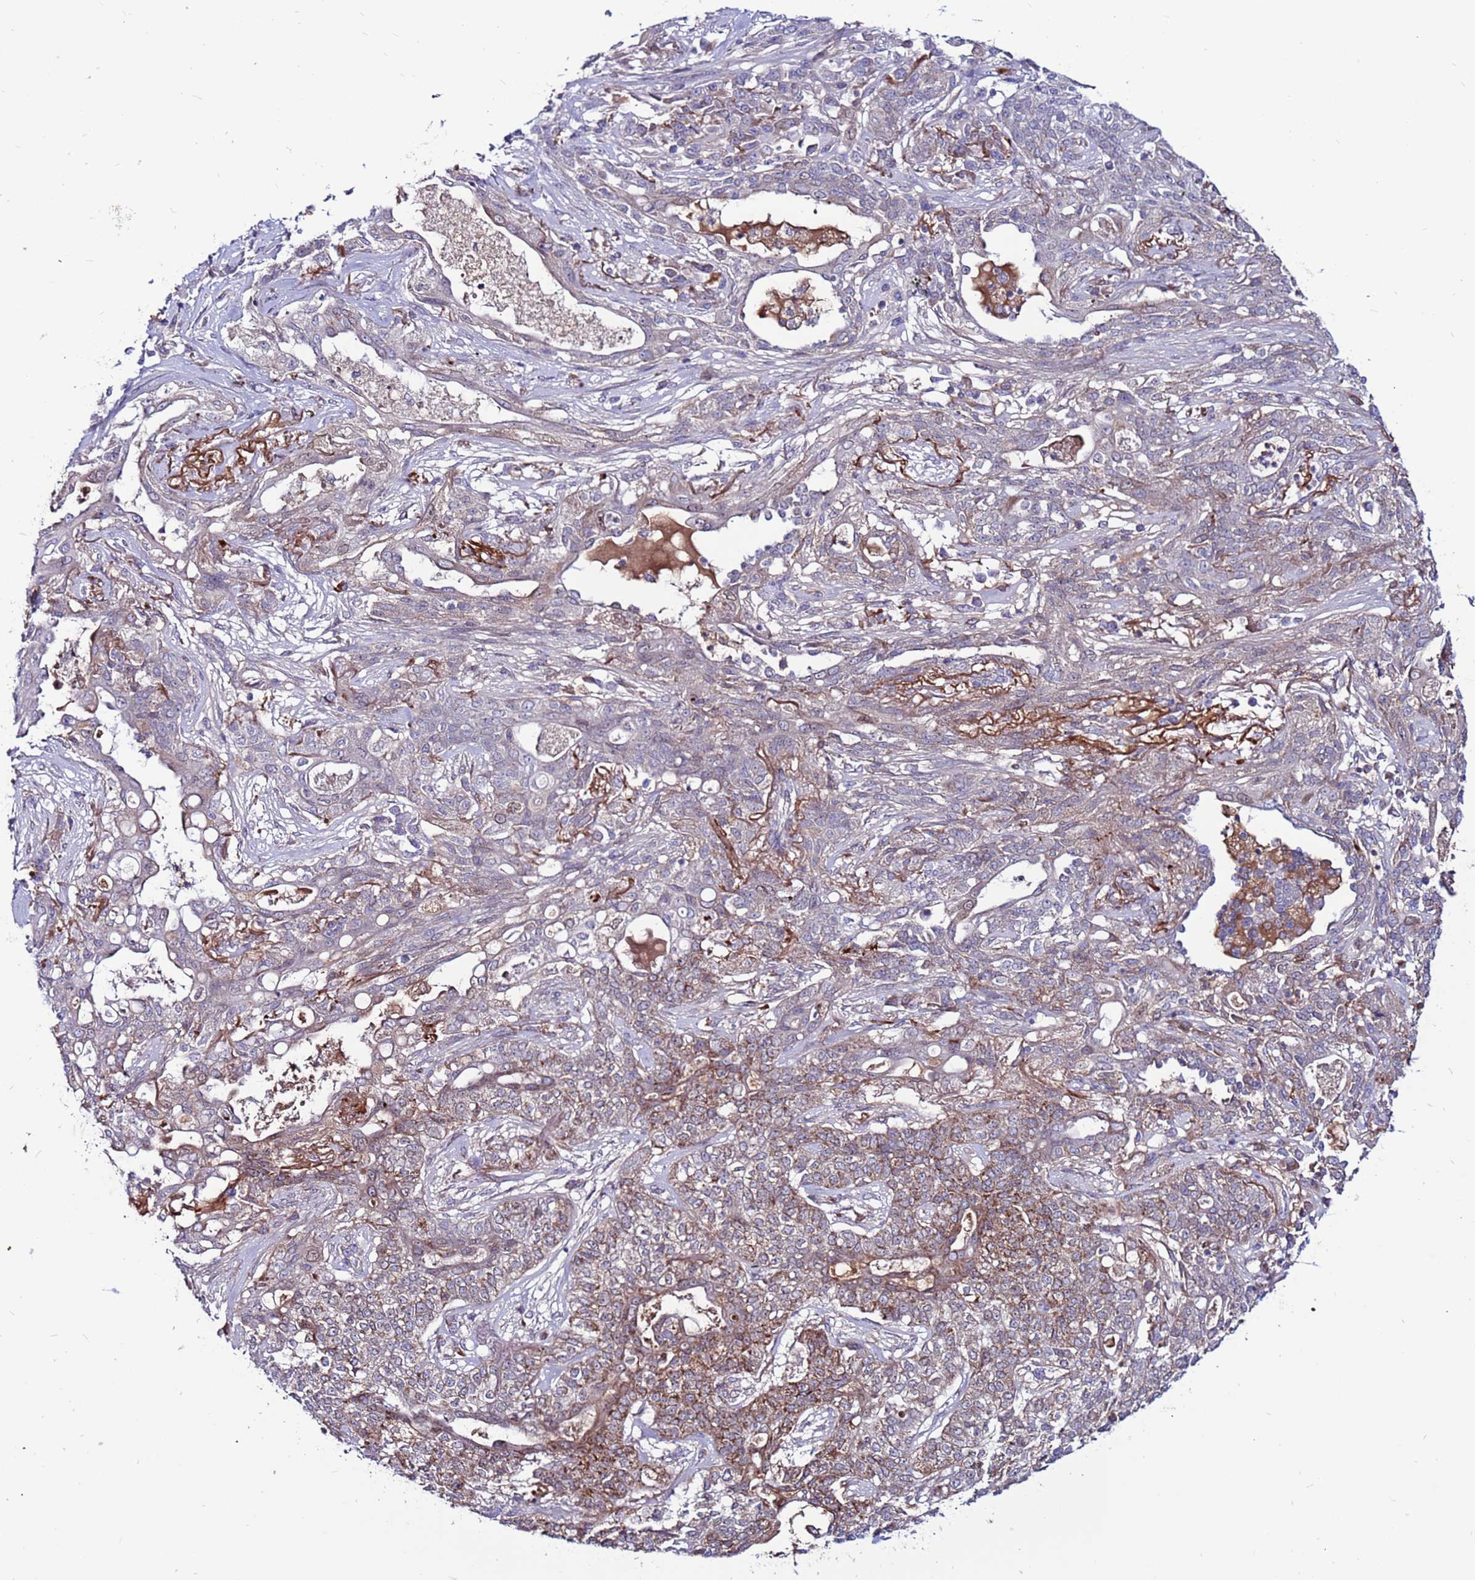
{"staining": {"intensity": "moderate", "quantity": "25%-75%", "location": "cytoplasmic/membranous"}, "tissue": "lung cancer", "cell_type": "Tumor cells", "image_type": "cancer", "snomed": [{"axis": "morphology", "description": "Squamous cell carcinoma, NOS"}, {"axis": "topography", "description": "Lung"}], "caption": "Human squamous cell carcinoma (lung) stained with a protein marker displays moderate staining in tumor cells.", "gene": "CCDC71", "patient": {"sex": "female", "age": 70}}